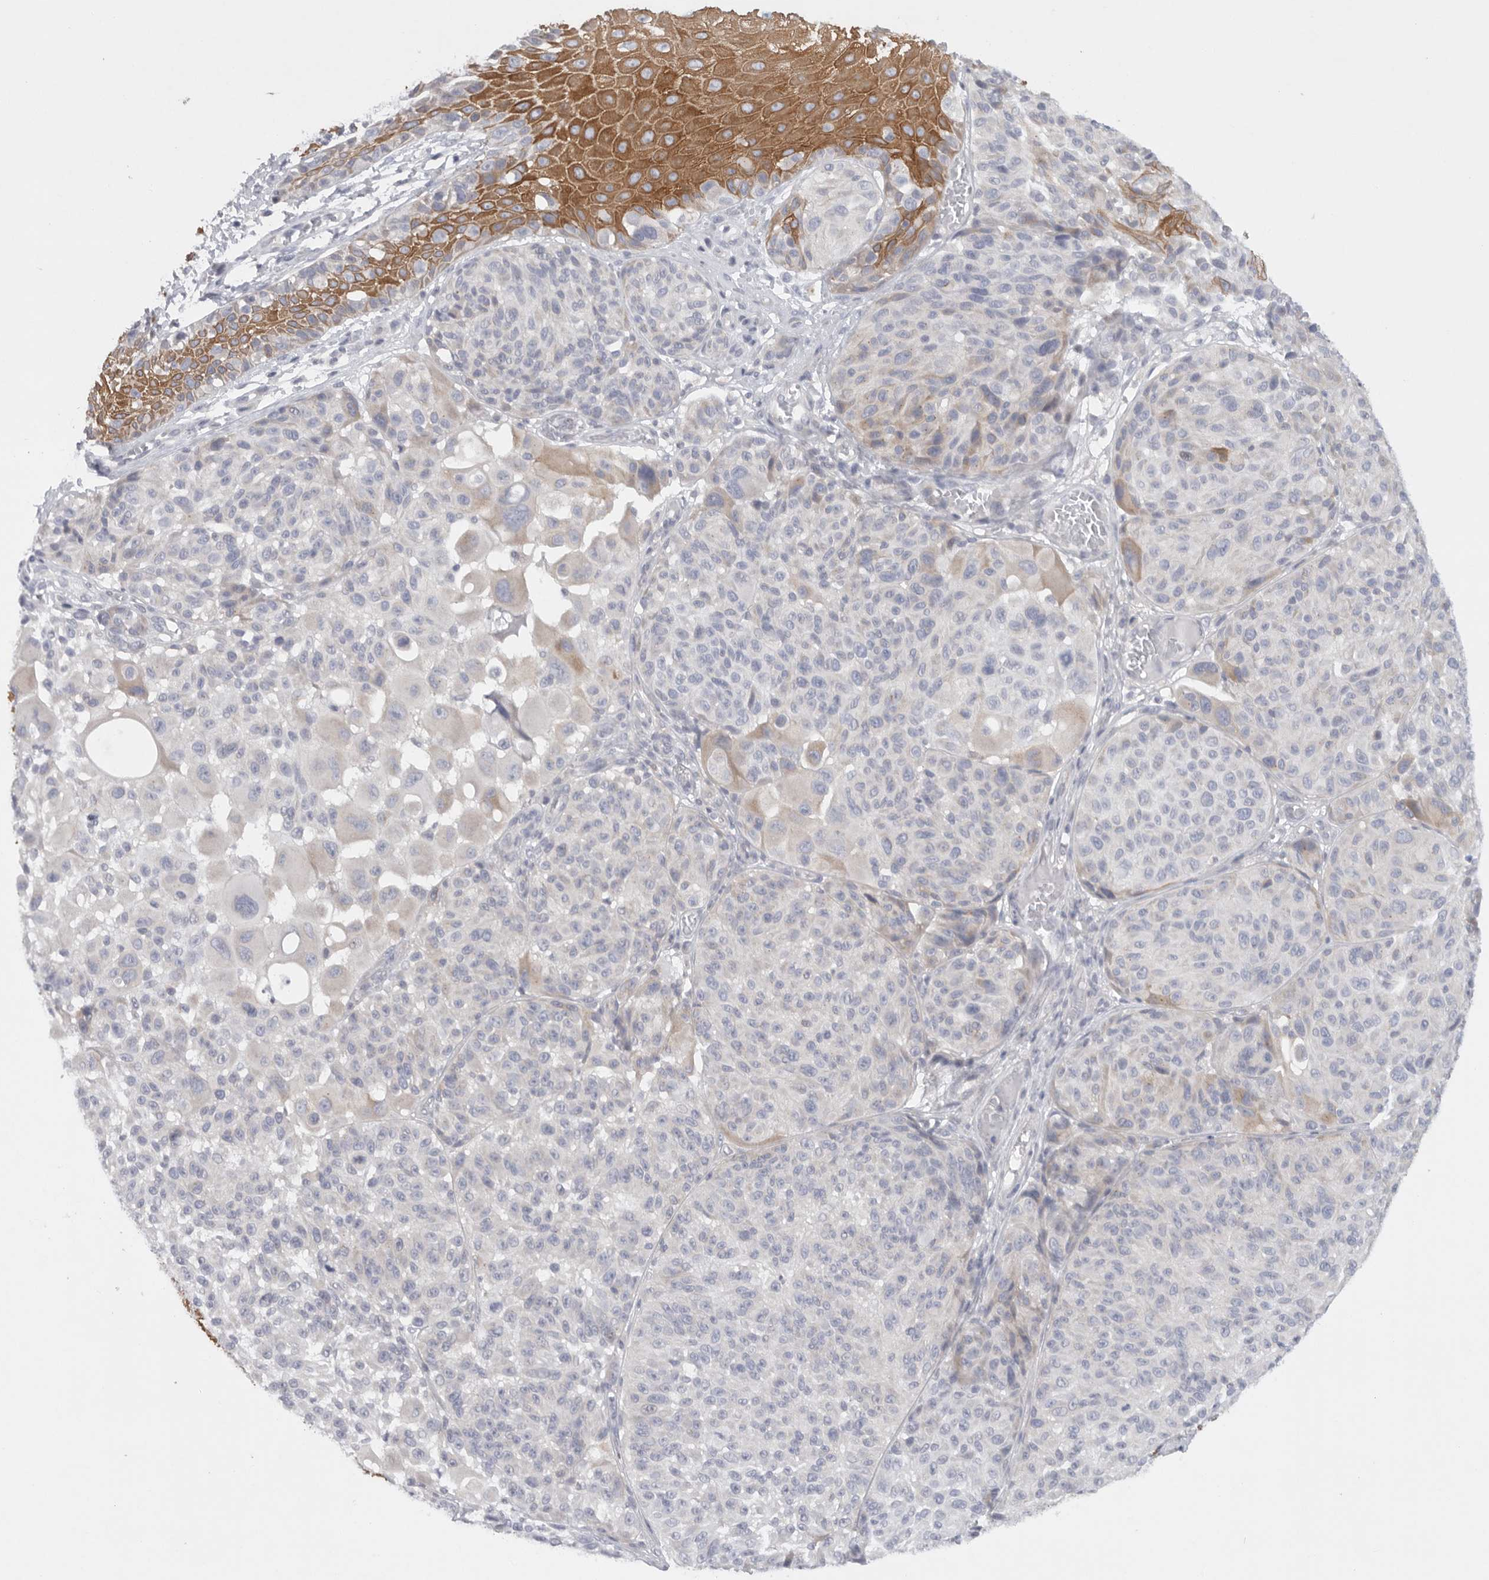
{"staining": {"intensity": "negative", "quantity": "none", "location": "none"}, "tissue": "melanoma", "cell_type": "Tumor cells", "image_type": "cancer", "snomed": [{"axis": "morphology", "description": "Malignant melanoma, NOS"}, {"axis": "topography", "description": "Skin"}], "caption": "Malignant melanoma was stained to show a protein in brown. There is no significant expression in tumor cells. Nuclei are stained in blue.", "gene": "TMEM69", "patient": {"sex": "male", "age": 83}}